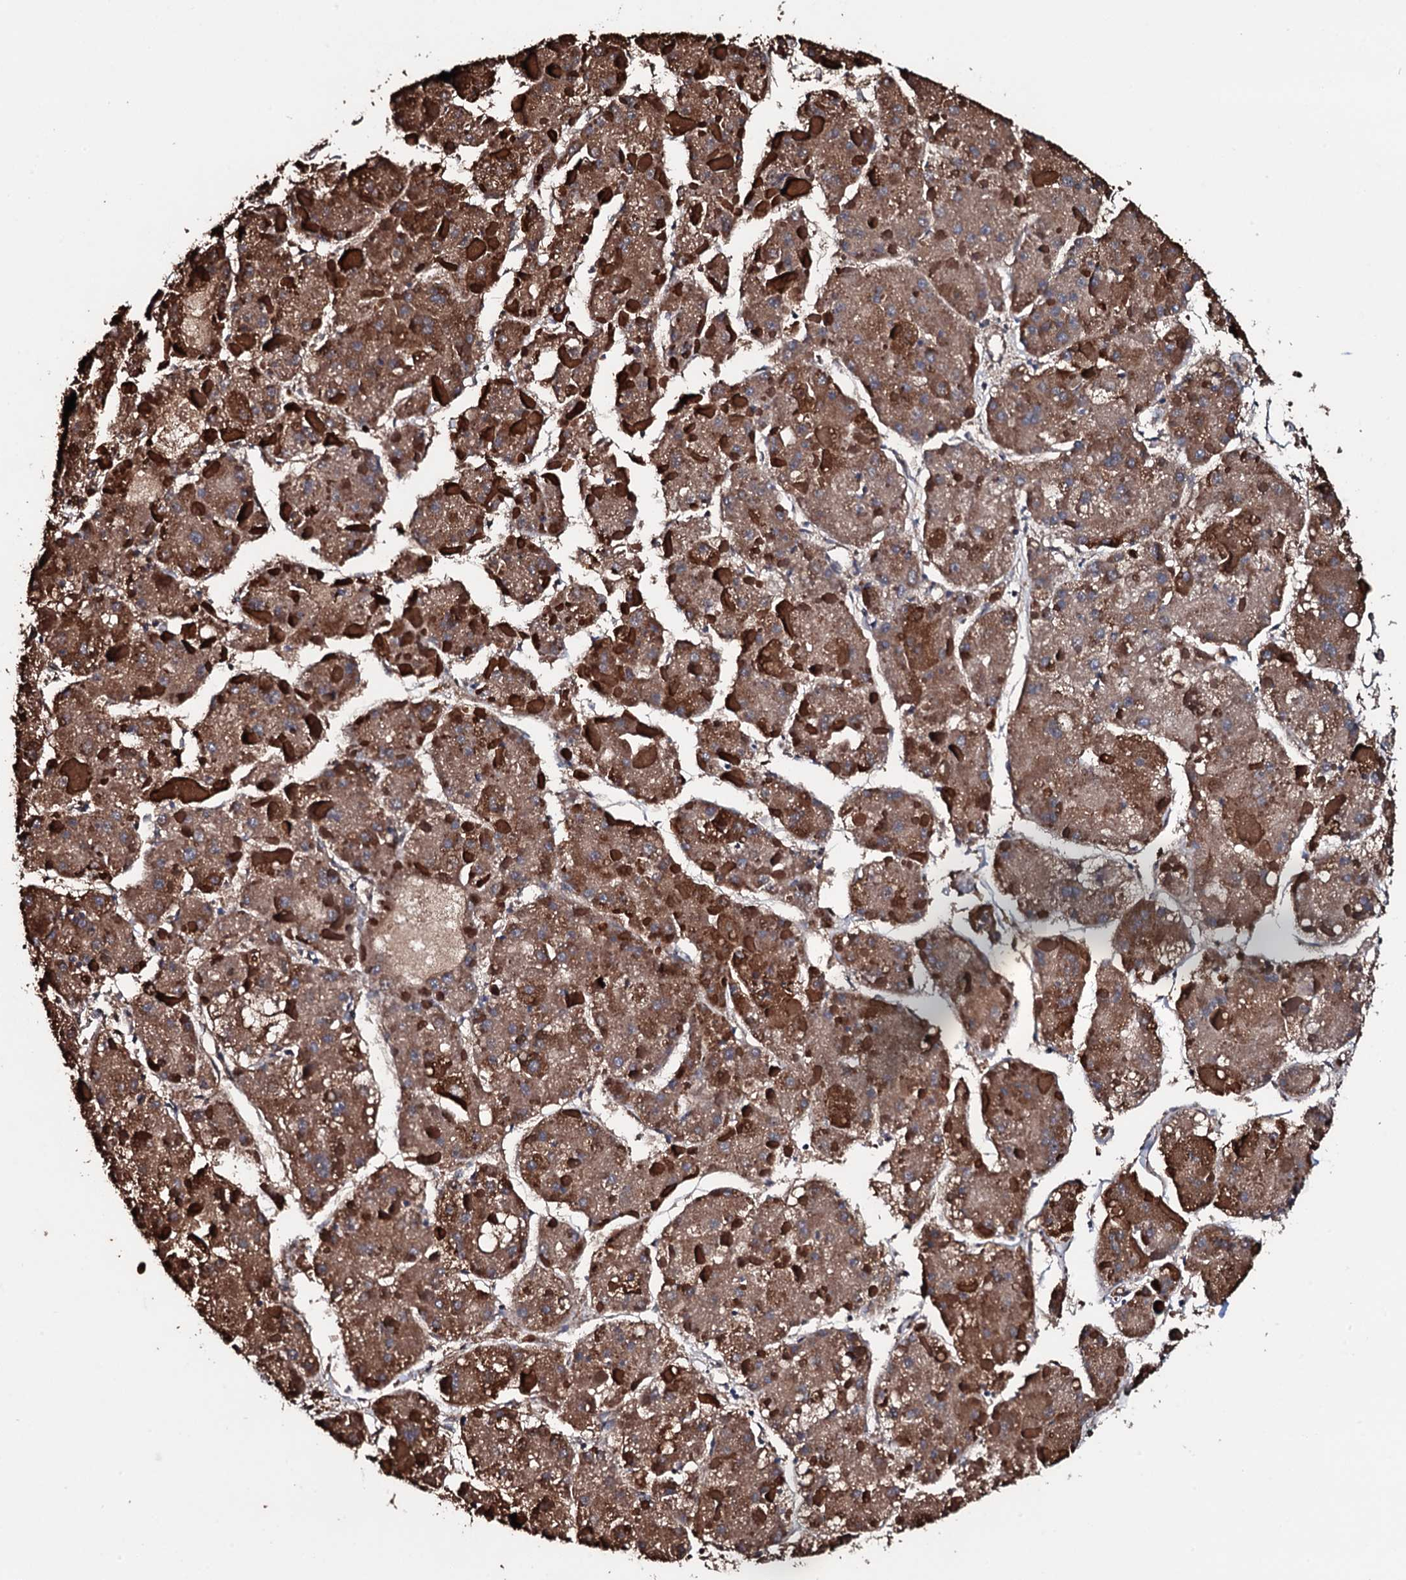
{"staining": {"intensity": "strong", "quantity": ">75%", "location": "cytoplasmic/membranous"}, "tissue": "liver cancer", "cell_type": "Tumor cells", "image_type": "cancer", "snomed": [{"axis": "morphology", "description": "Carcinoma, Hepatocellular, NOS"}, {"axis": "topography", "description": "Liver"}], "caption": "IHC micrograph of neoplastic tissue: human liver cancer (hepatocellular carcinoma) stained using IHC displays high levels of strong protein expression localized specifically in the cytoplasmic/membranous of tumor cells, appearing as a cytoplasmic/membranous brown color.", "gene": "RAB12", "patient": {"sex": "female", "age": 73}}